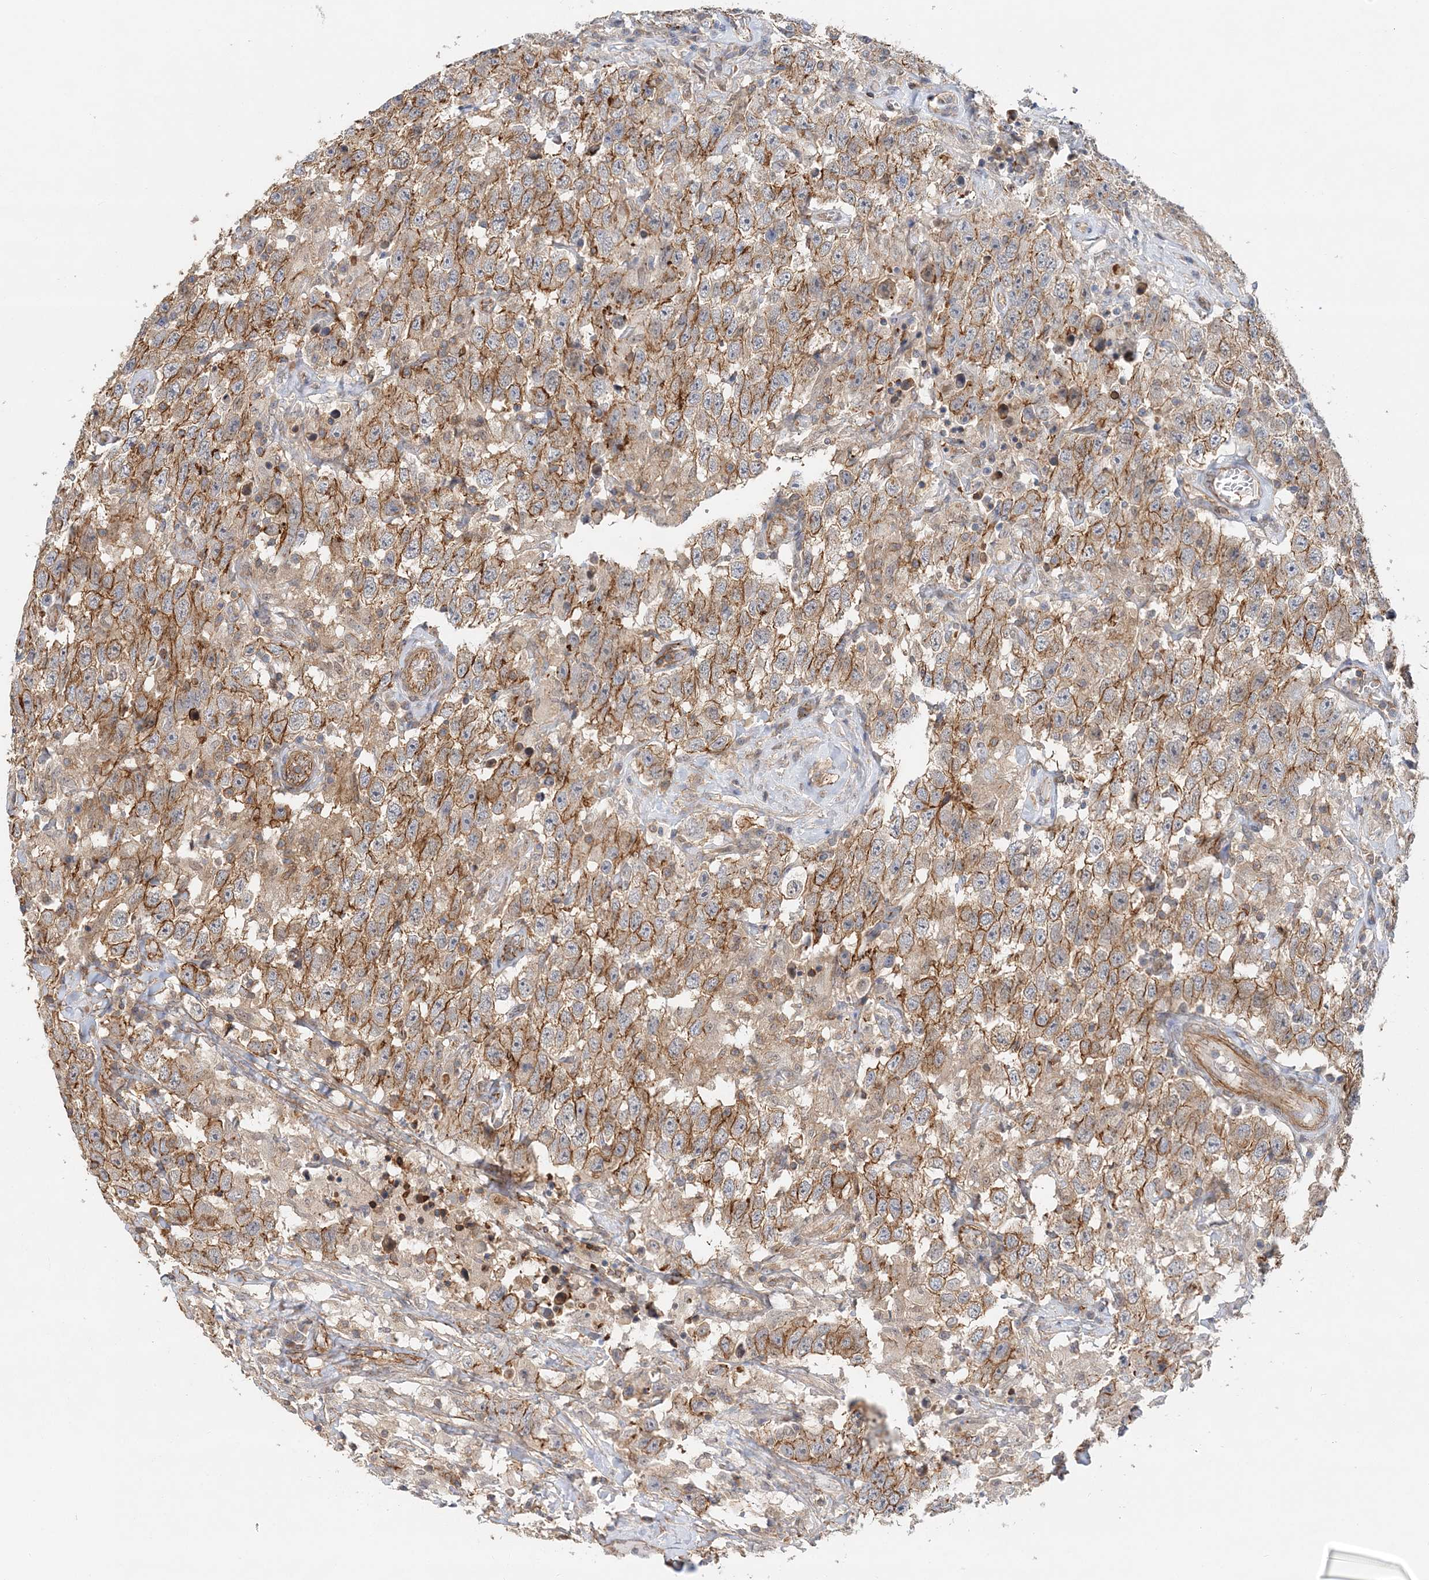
{"staining": {"intensity": "moderate", "quantity": ">75%", "location": "cytoplasmic/membranous"}, "tissue": "testis cancer", "cell_type": "Tumor cells", "image_type": "cancer", "snomed": [{"axis": "morphology", "description": "Seminoma, NOS"}, {"axis": "topography", "description": "Testis"}], "caption": "A micrograph of seminoma (testis) stained for a protein reveals moderate cytoplasmic/membranous brown staining in tumor cells.", "gene": "MAT2B", "patient": {"sex": "male", "age": 41}}